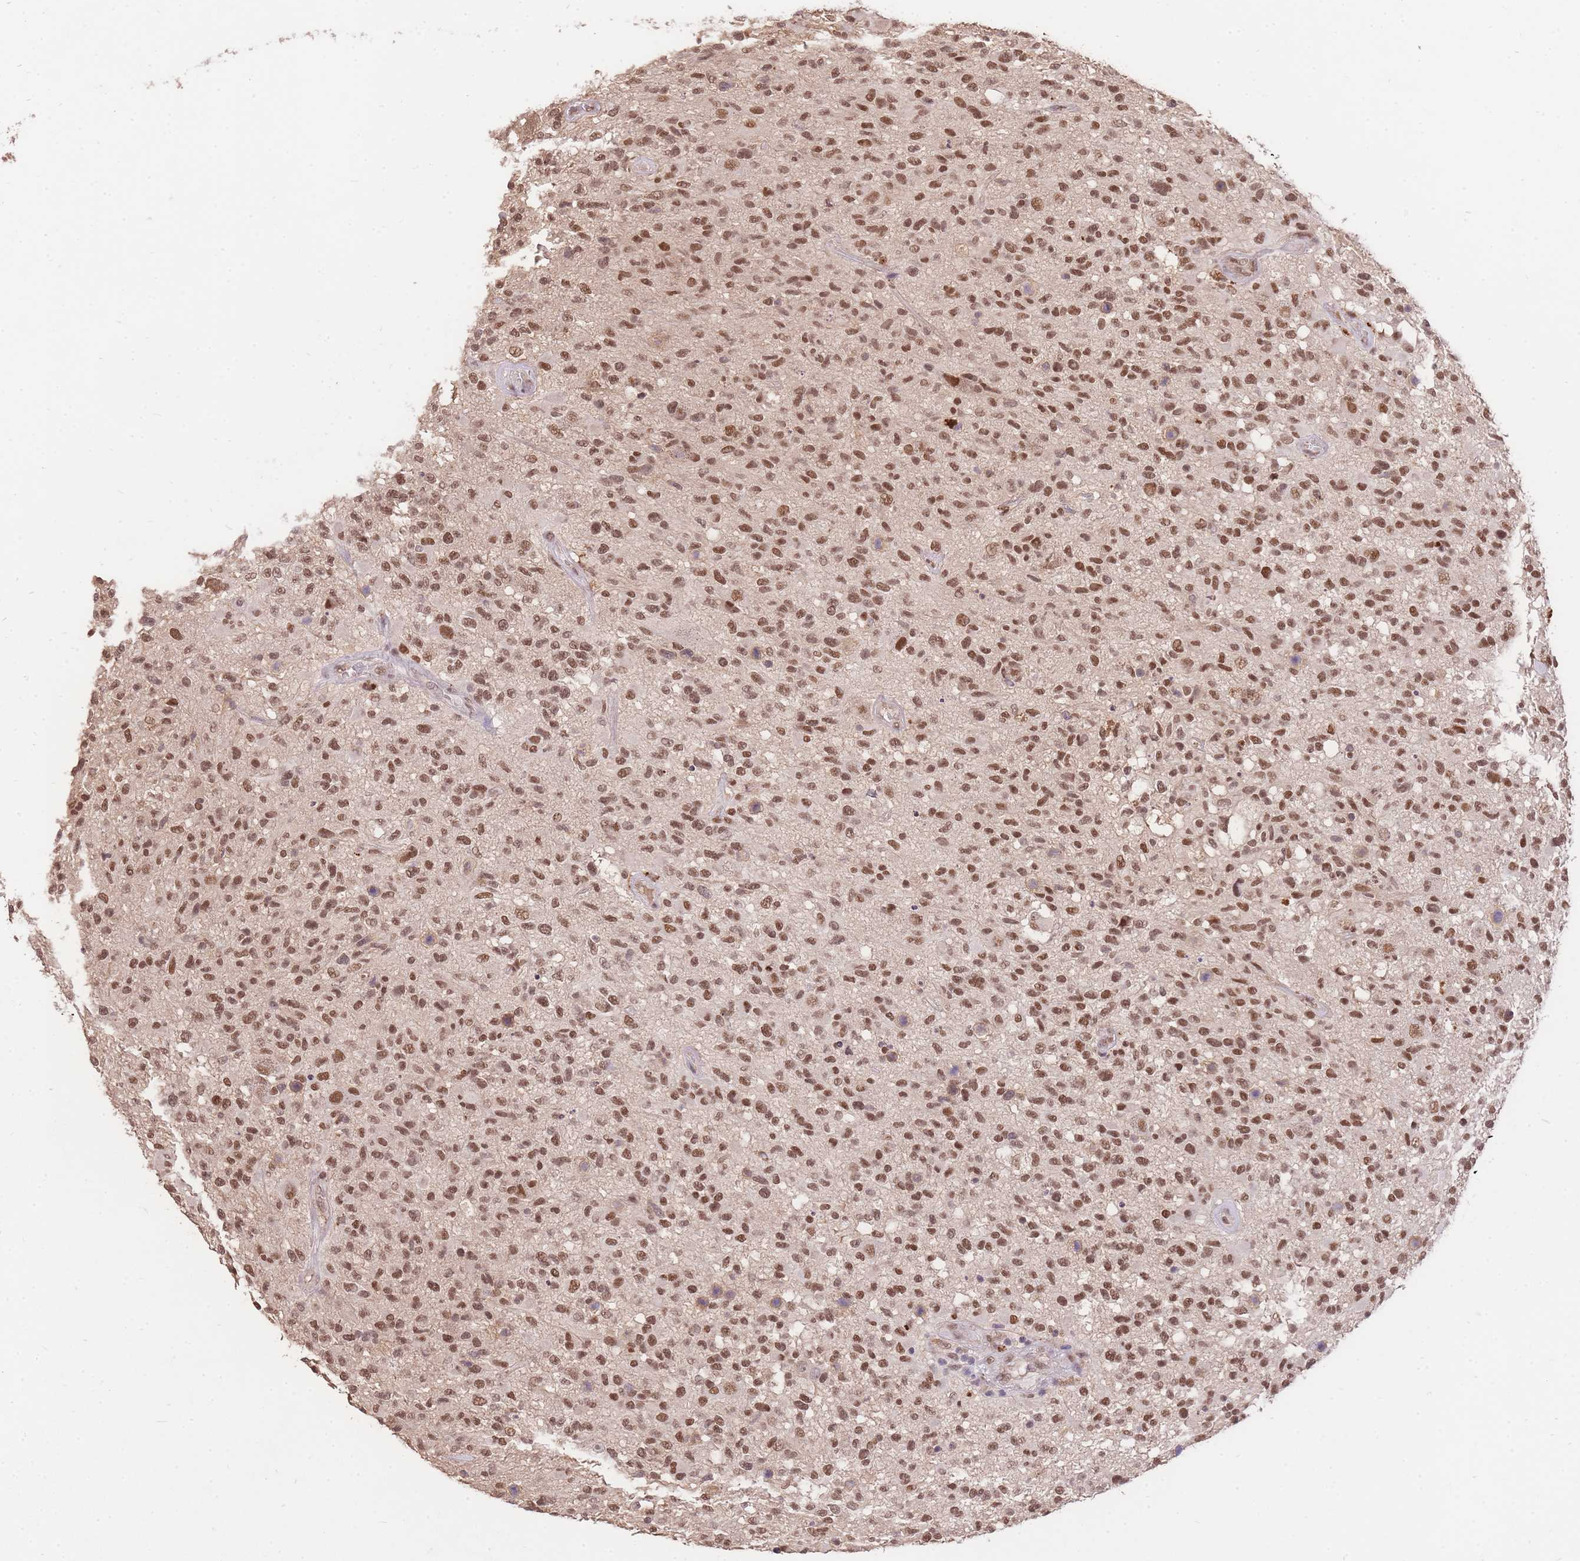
{"staining": {"intensity": "moderate", "quantity": ">75%", "location": "nuclear"}, "tissue": "glioma", "cell_type": "Tumor cells", "image_type": "cancer", "snomed": [{"axis": "morphology", "description": "Glioma, malignant, High grade"}, {"axis": "morphology", "description": "Glioblastoma, NOS"}, {"axis": "topography", "description": "Brain"}], "caption": "This photomicrograph demonstrates glioma stained with IHC to label a protein in brown. The nuclear of tumor cells show moderate positivity for the protein. Nuclei are counter-stained blue.", "gene": "UBXN7", "patient": {"sex": "male", "age": 60}}